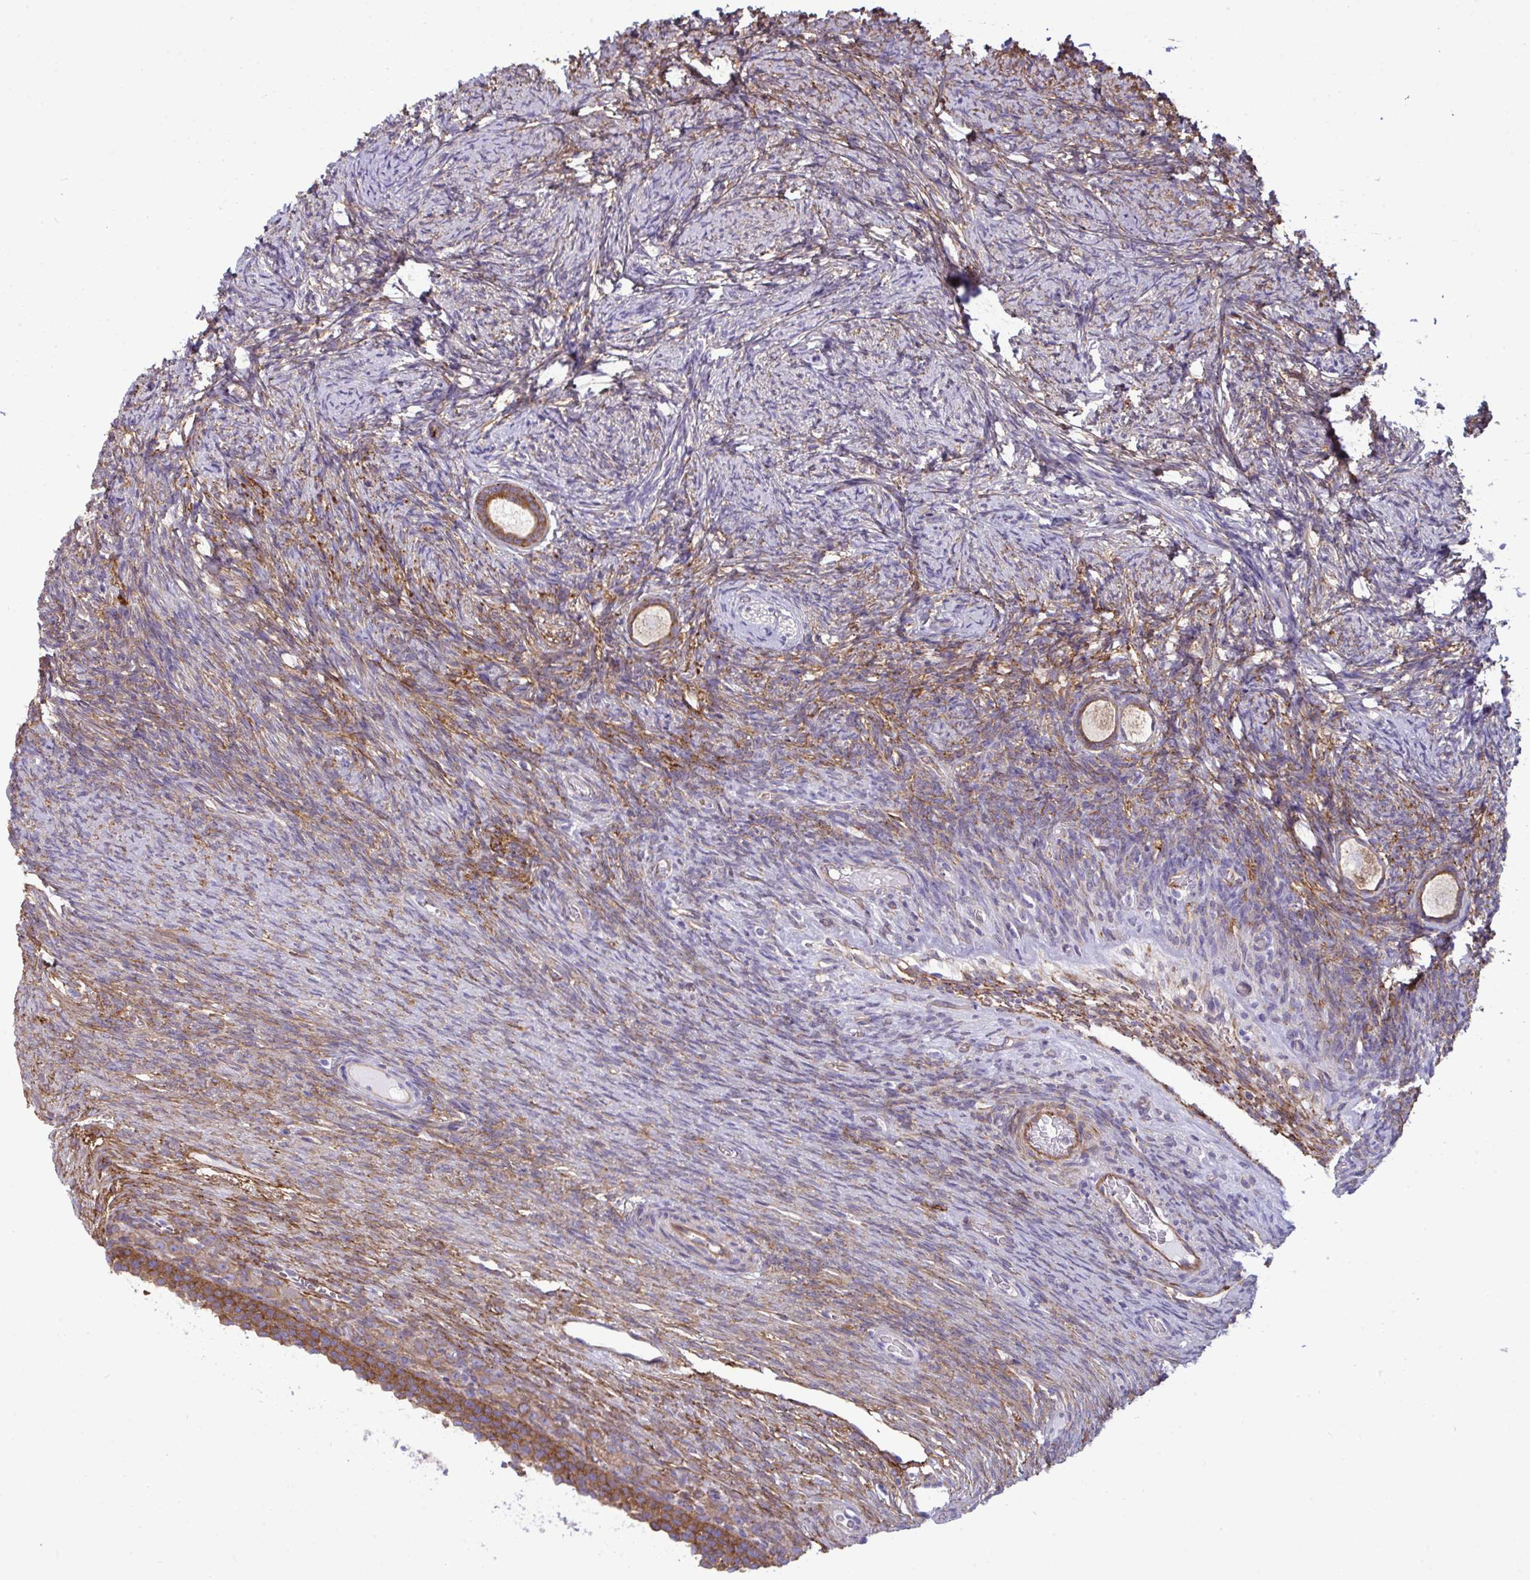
{"staining": {"intensity": "weak", "quantity": "<25%", "location": "cytoplasmic/membranous"}, "tissue": "ovary", "cell_type": "Follicle cells", "image_type": "normal", "snomed": [{"axis": "morphology", "description": "Normal tissue, NOS"}, {"axis": "topography", "description": "Ovary"}], "caption": "This micrograph is of unremarkable ovary stained with immunohistochemistry (IHC) to label a protein in brown with the nuclei are counter-stained blue. There is no positivity in follicle cells.", "gene": "MYH10", "patient": {"sex": "female", "age": 34}}